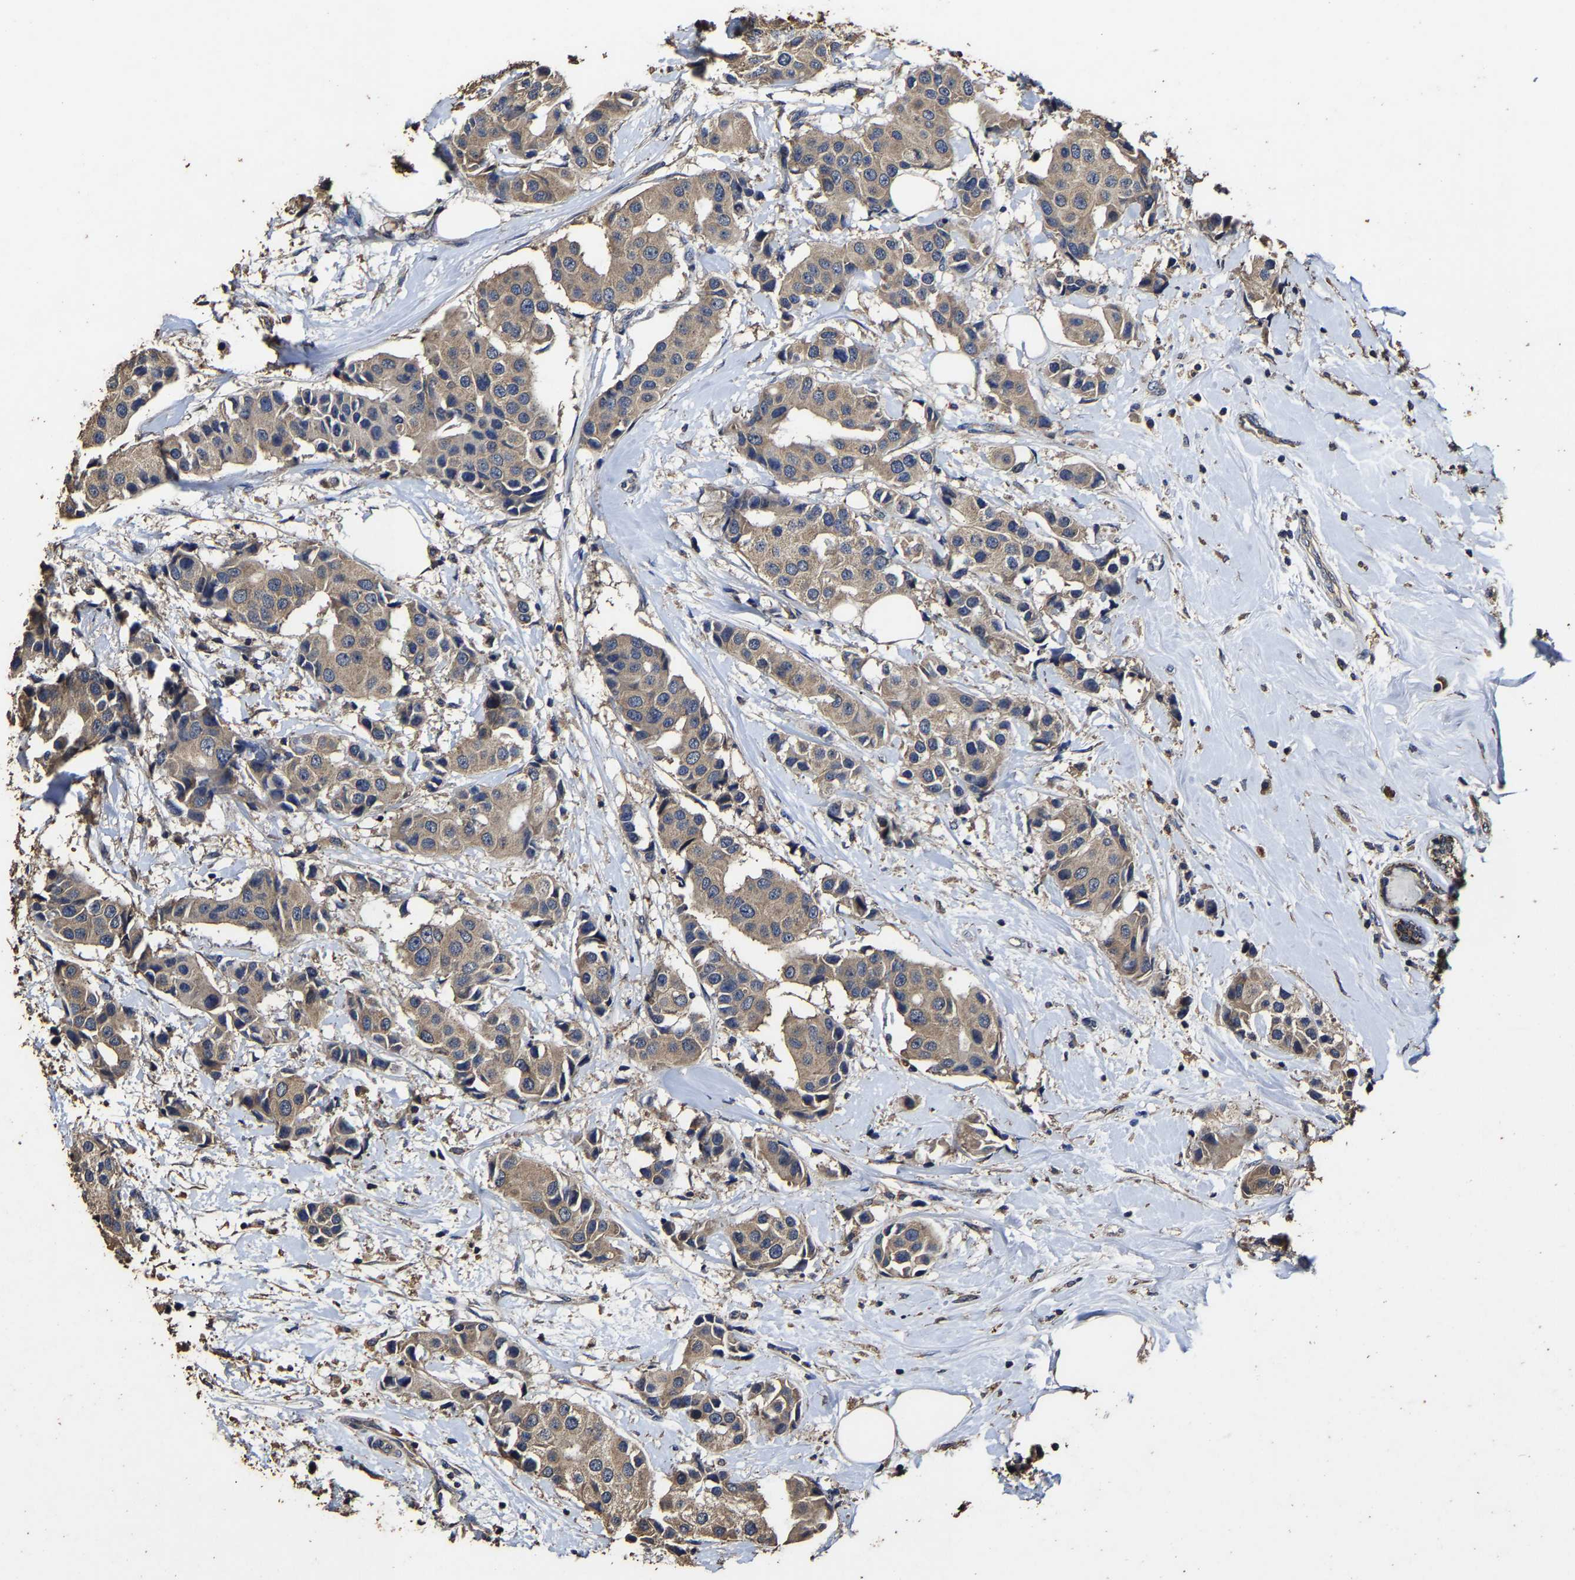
{"staining": {"intensity": "moderate", "quantity": ">75%", "location": "cytoplasmic/membranous"}, "tissue": "breast cancer", "cell_type": "Tumor cells", "image_type": "cancer", "snomed": [{"axis": "morphology", "description": "Normal tissue, NOS"}, {"axis": "morphology", "description": "Duct carcinoma"}, {"axis": "topography", "description": "Breast"}], "caption": "Immunohistochemical staining of breast invasive ductal carcinoma exhibits medium levels of moderate cytoplasmic/membranous protein positivity in about >75% of tumor cells.", "gene": "PPM1K", "patient": {"sex": "female", "age": 39}}